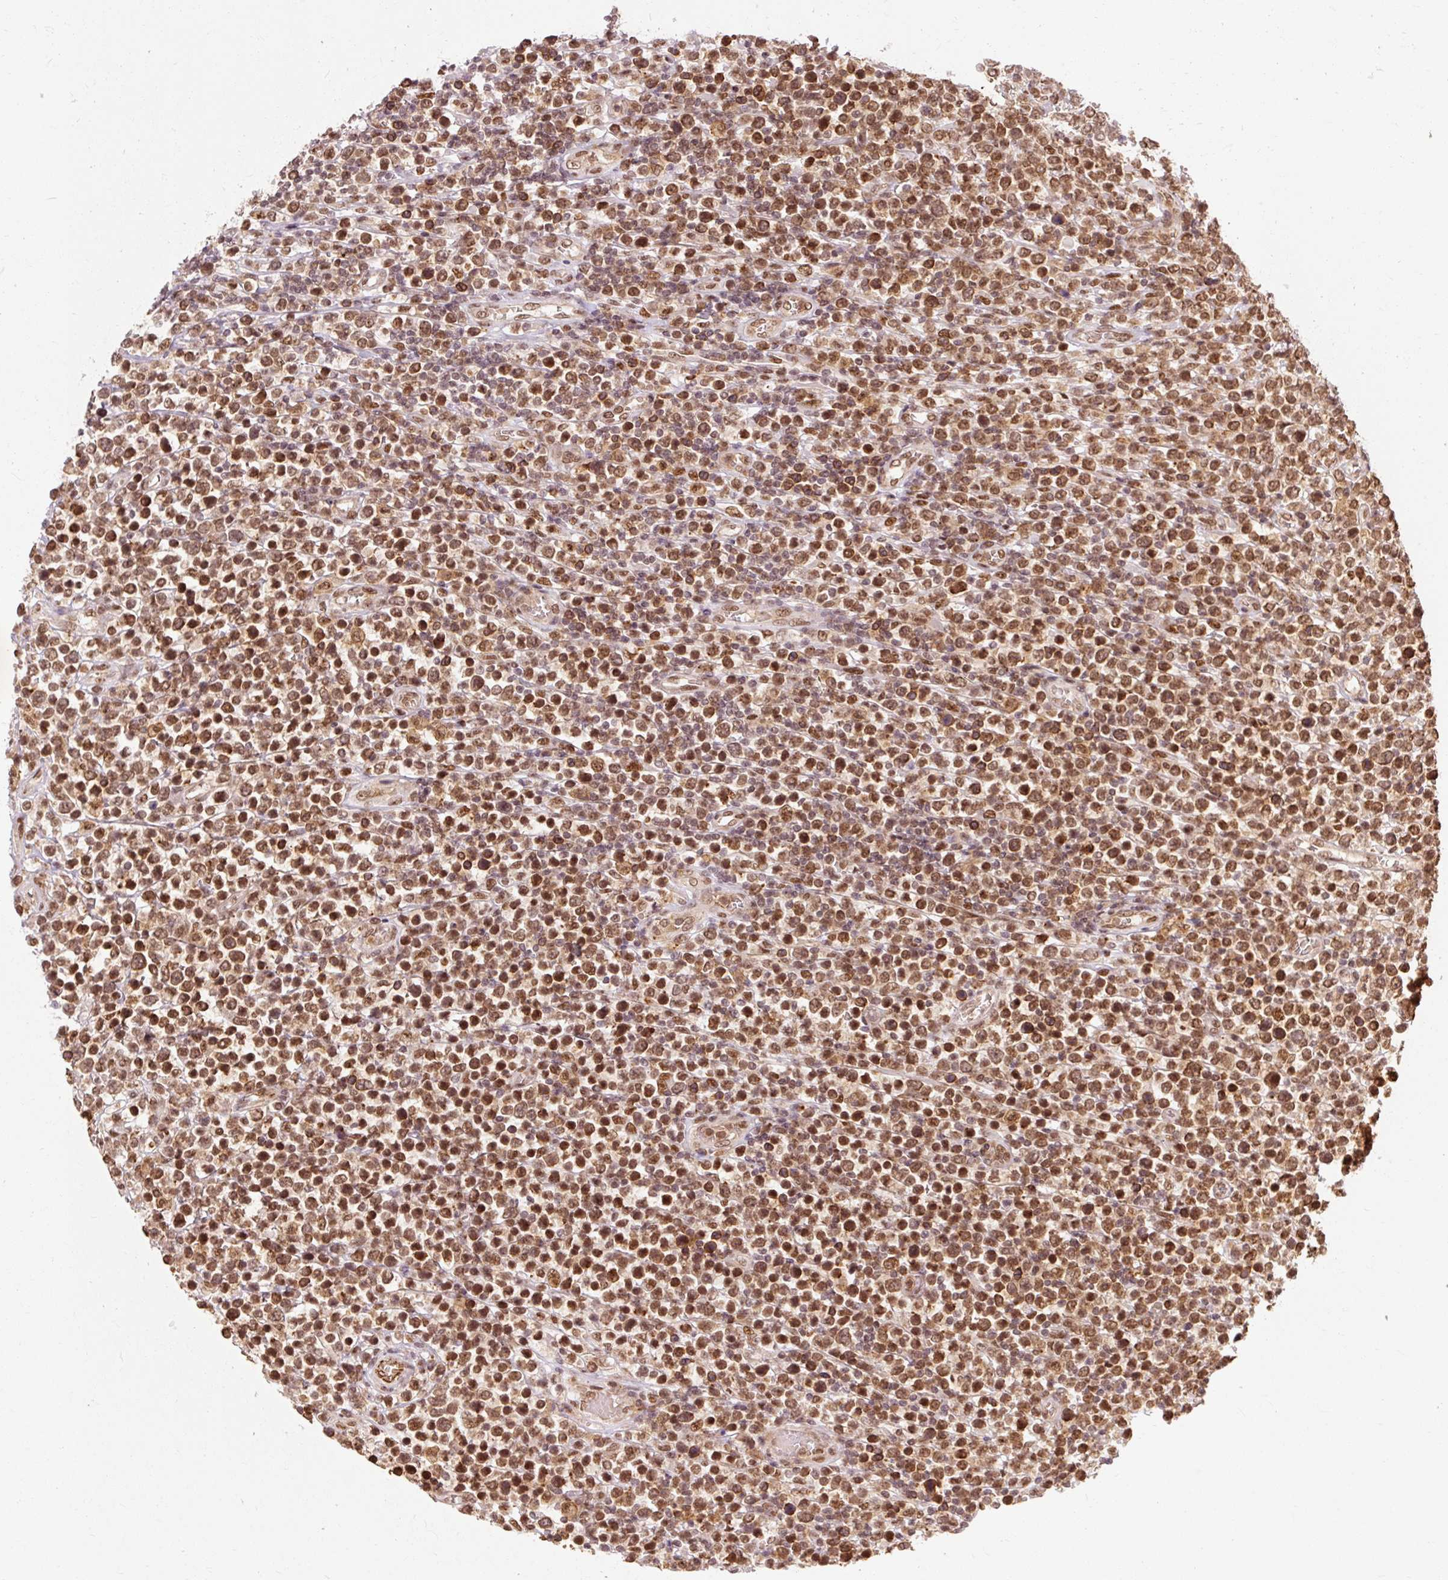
{"staining": {"intensity": "moderate", "quantity": ">75%", "location": "nuclear"}, "tissue": "lymphoma", "cell_type": "Tumor cells", "image_type": "cancer", "snomed": [{"axis": "morphology", "description": "Malignant lymphoma, non-Hodgkin's type, High grade"}, {"axis": "topography", "description": "Soft tissue"}], "caption": "Tumor cells show medium levels of moderate nuclear expression in approximately >75% of cells in human lymphoma.", "gene": "CSTF1", "patient": {"sex": "female", "age": 56}}